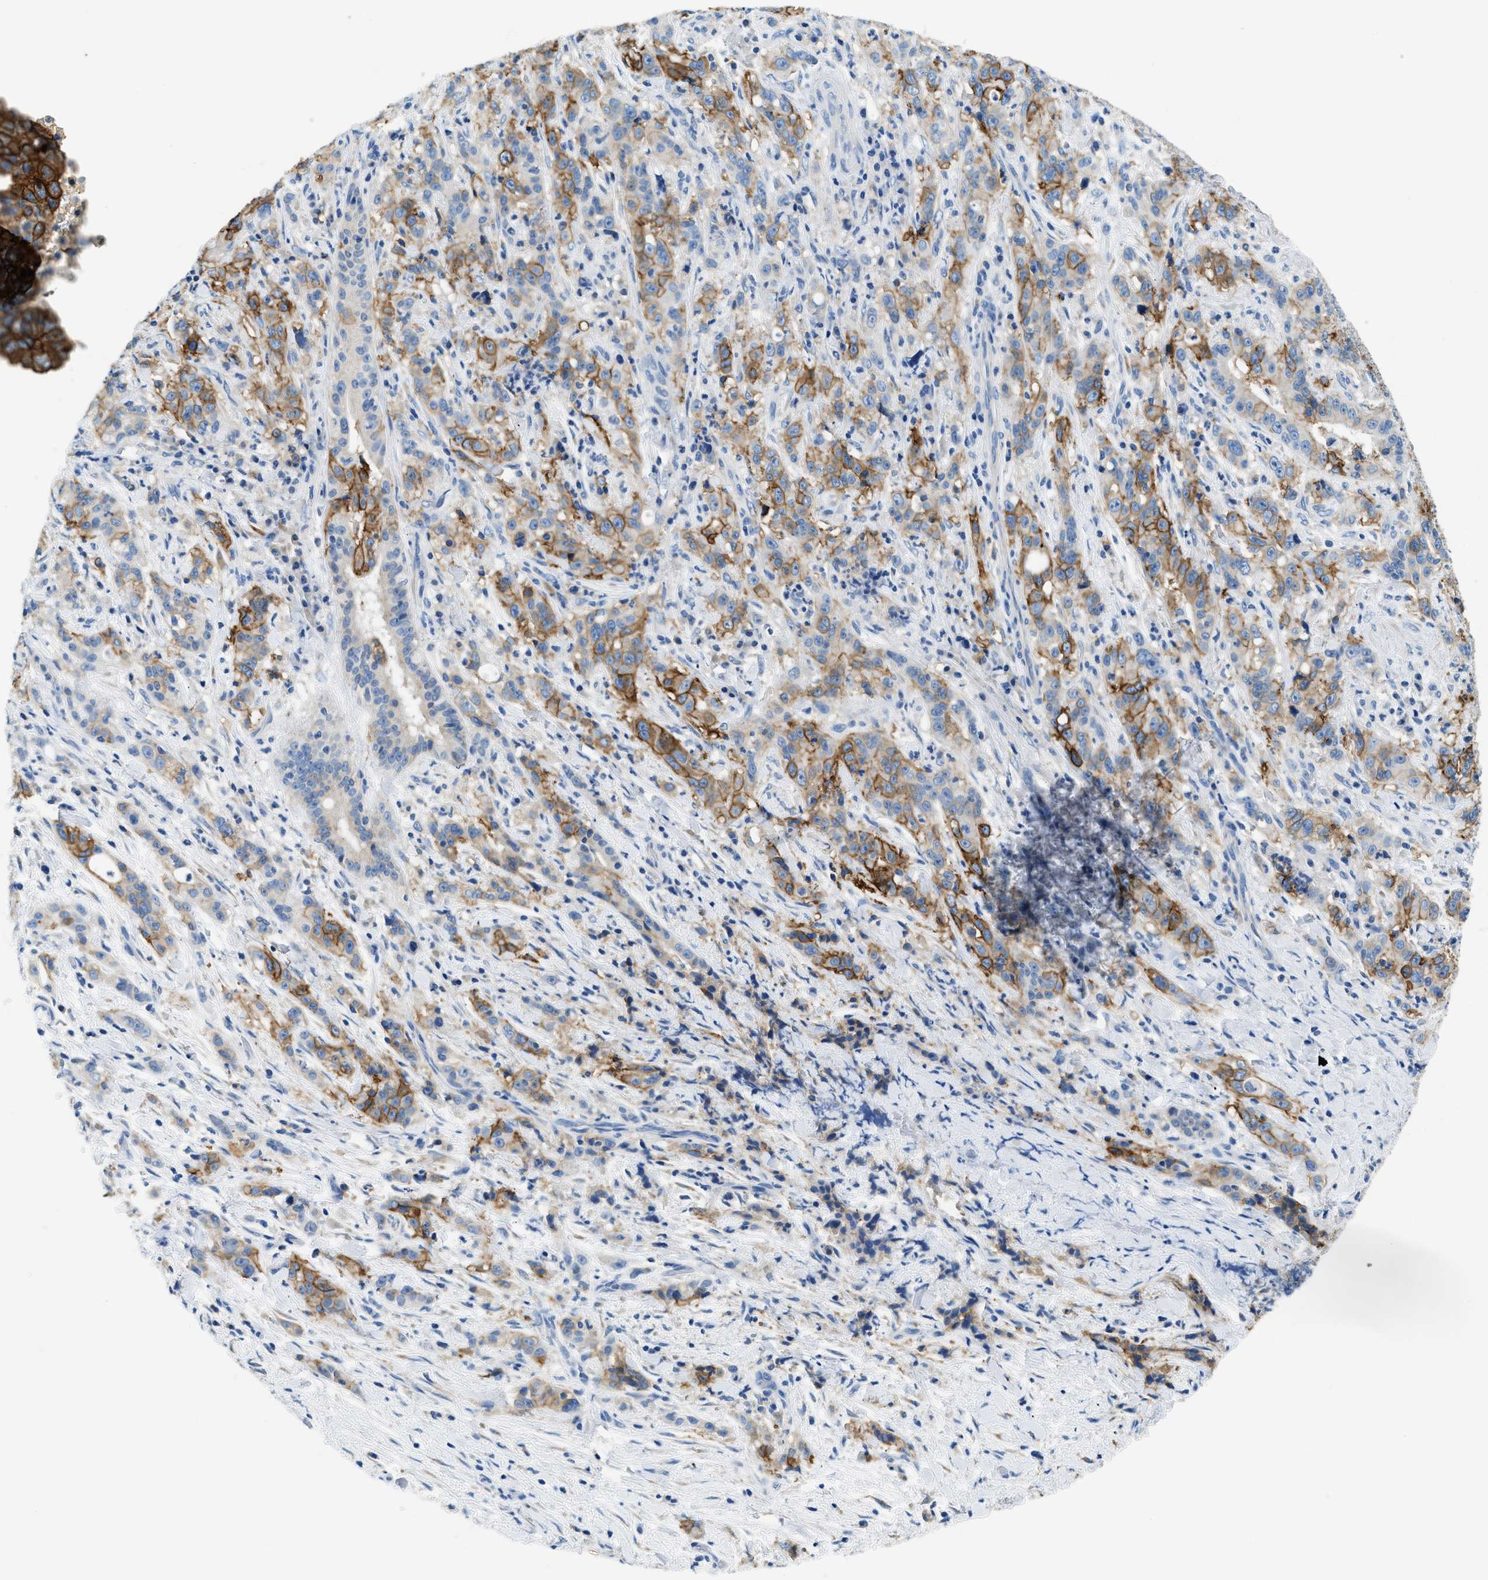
{"staining": {"intensity": "moderate", "quantity": ">75%", "location": "cytoplasmic/membranous"}, "tissue": "liver cancer", "cell_type": "Tumor cells", "image_type": "cancer", "snomed": [{"axis": "morphology", "description": "Cholangiocarcinoma"}, {"axis": "topography", "description": "Liver"}], "caption": "An image of liver cholangiocarcinoma stained for a protein exhibits moderate cytoplasmic/membranous brown staining in tumor cells.", "gene": "CLDN18", "patient": {"sex": "female", "age": 38}}